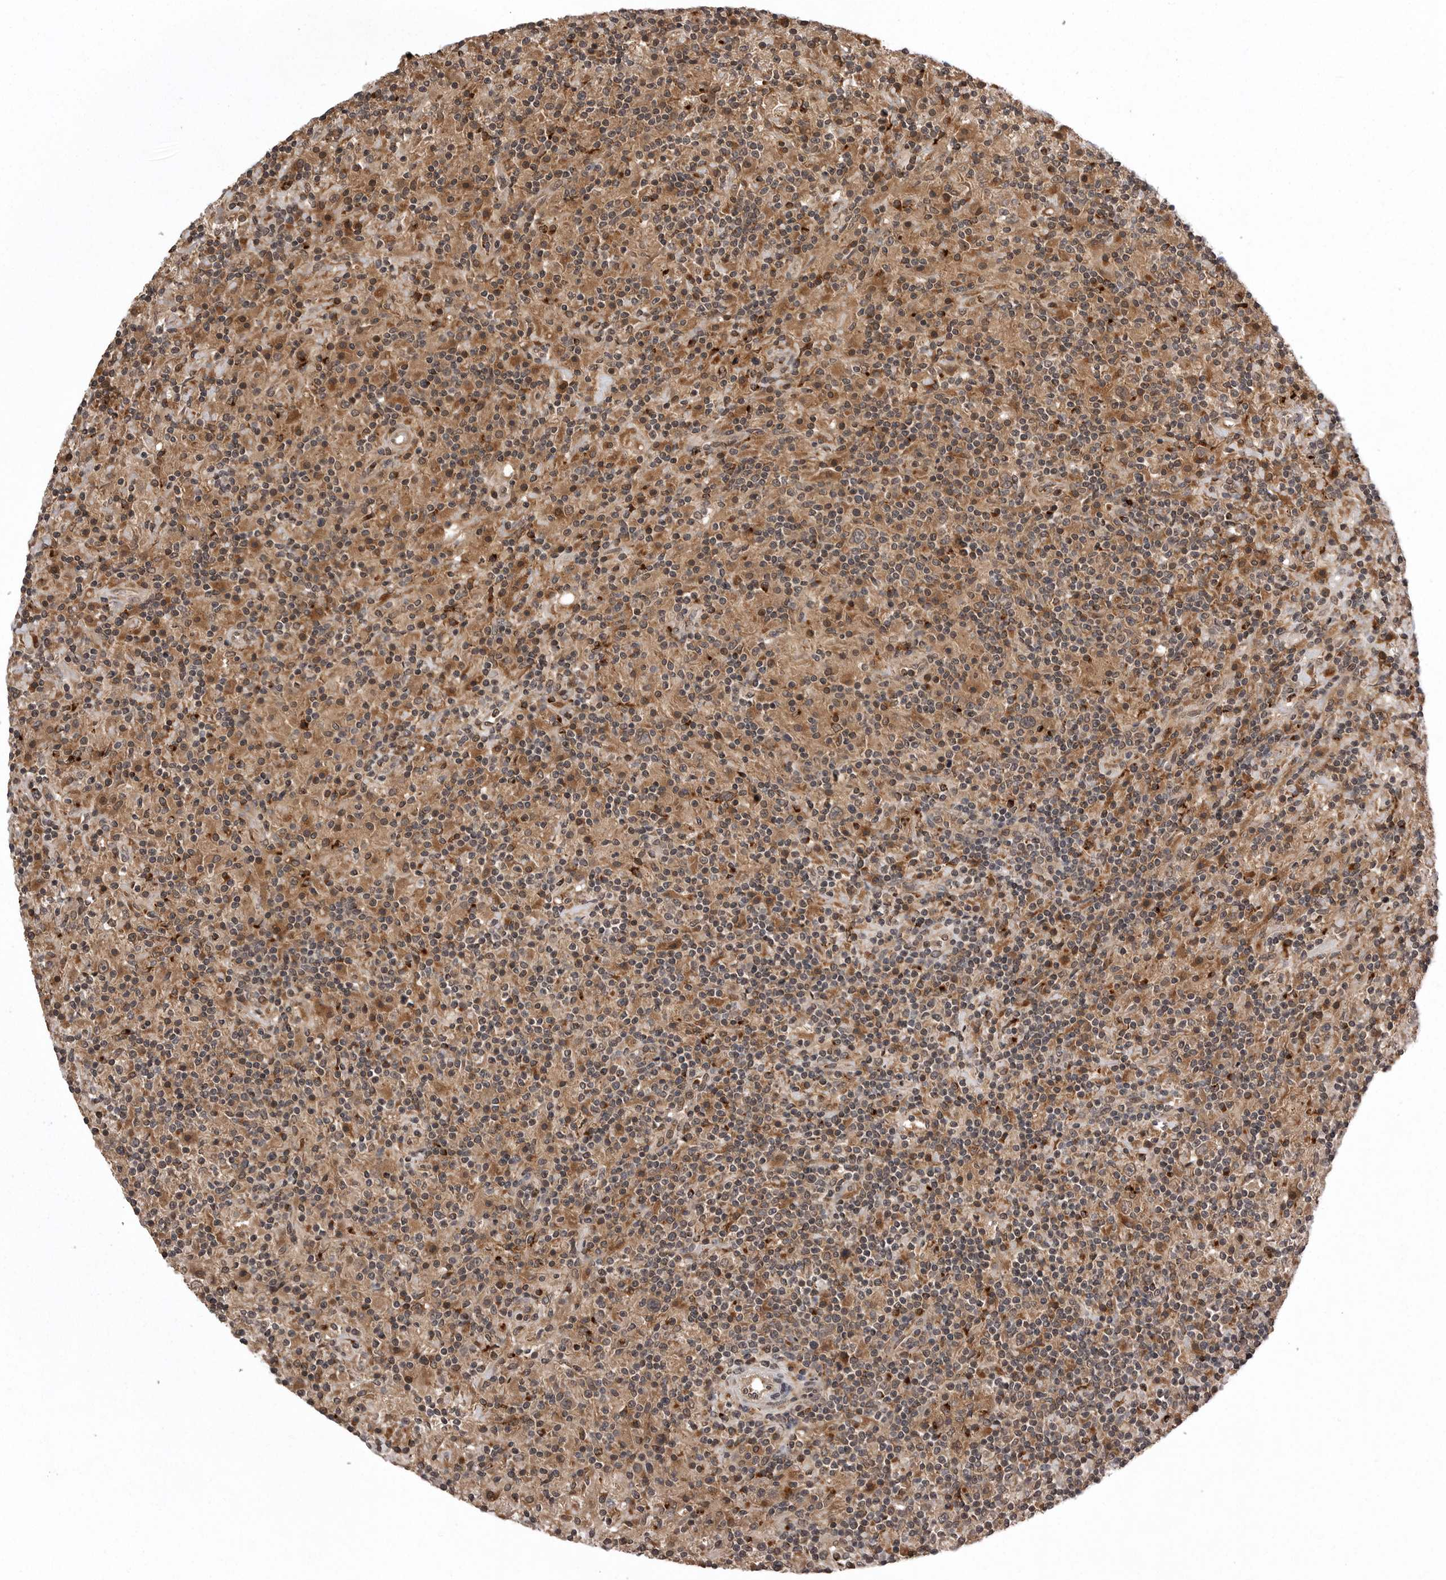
{"staining": {"intensity": "weak", "quantity": ">75%", "location": "cytoplasmic/membranous"}, "tissue": "lymphoma", "cell_type": "Tumor cells", "image_type": "cancer", "snomed": [{"axis": "morphology", "description": "Hodgkin's disease, NOS"}, {"axis": "topography", "description": "Lymph node"}], "caption": "Human lymphoma stained with a brown dye reveals weak cytoplasmic/membranous positive positivity in approximately >75% of tumor cells.", "gene": "AOAH", "patient": {"sex": "male", "age": 70}}